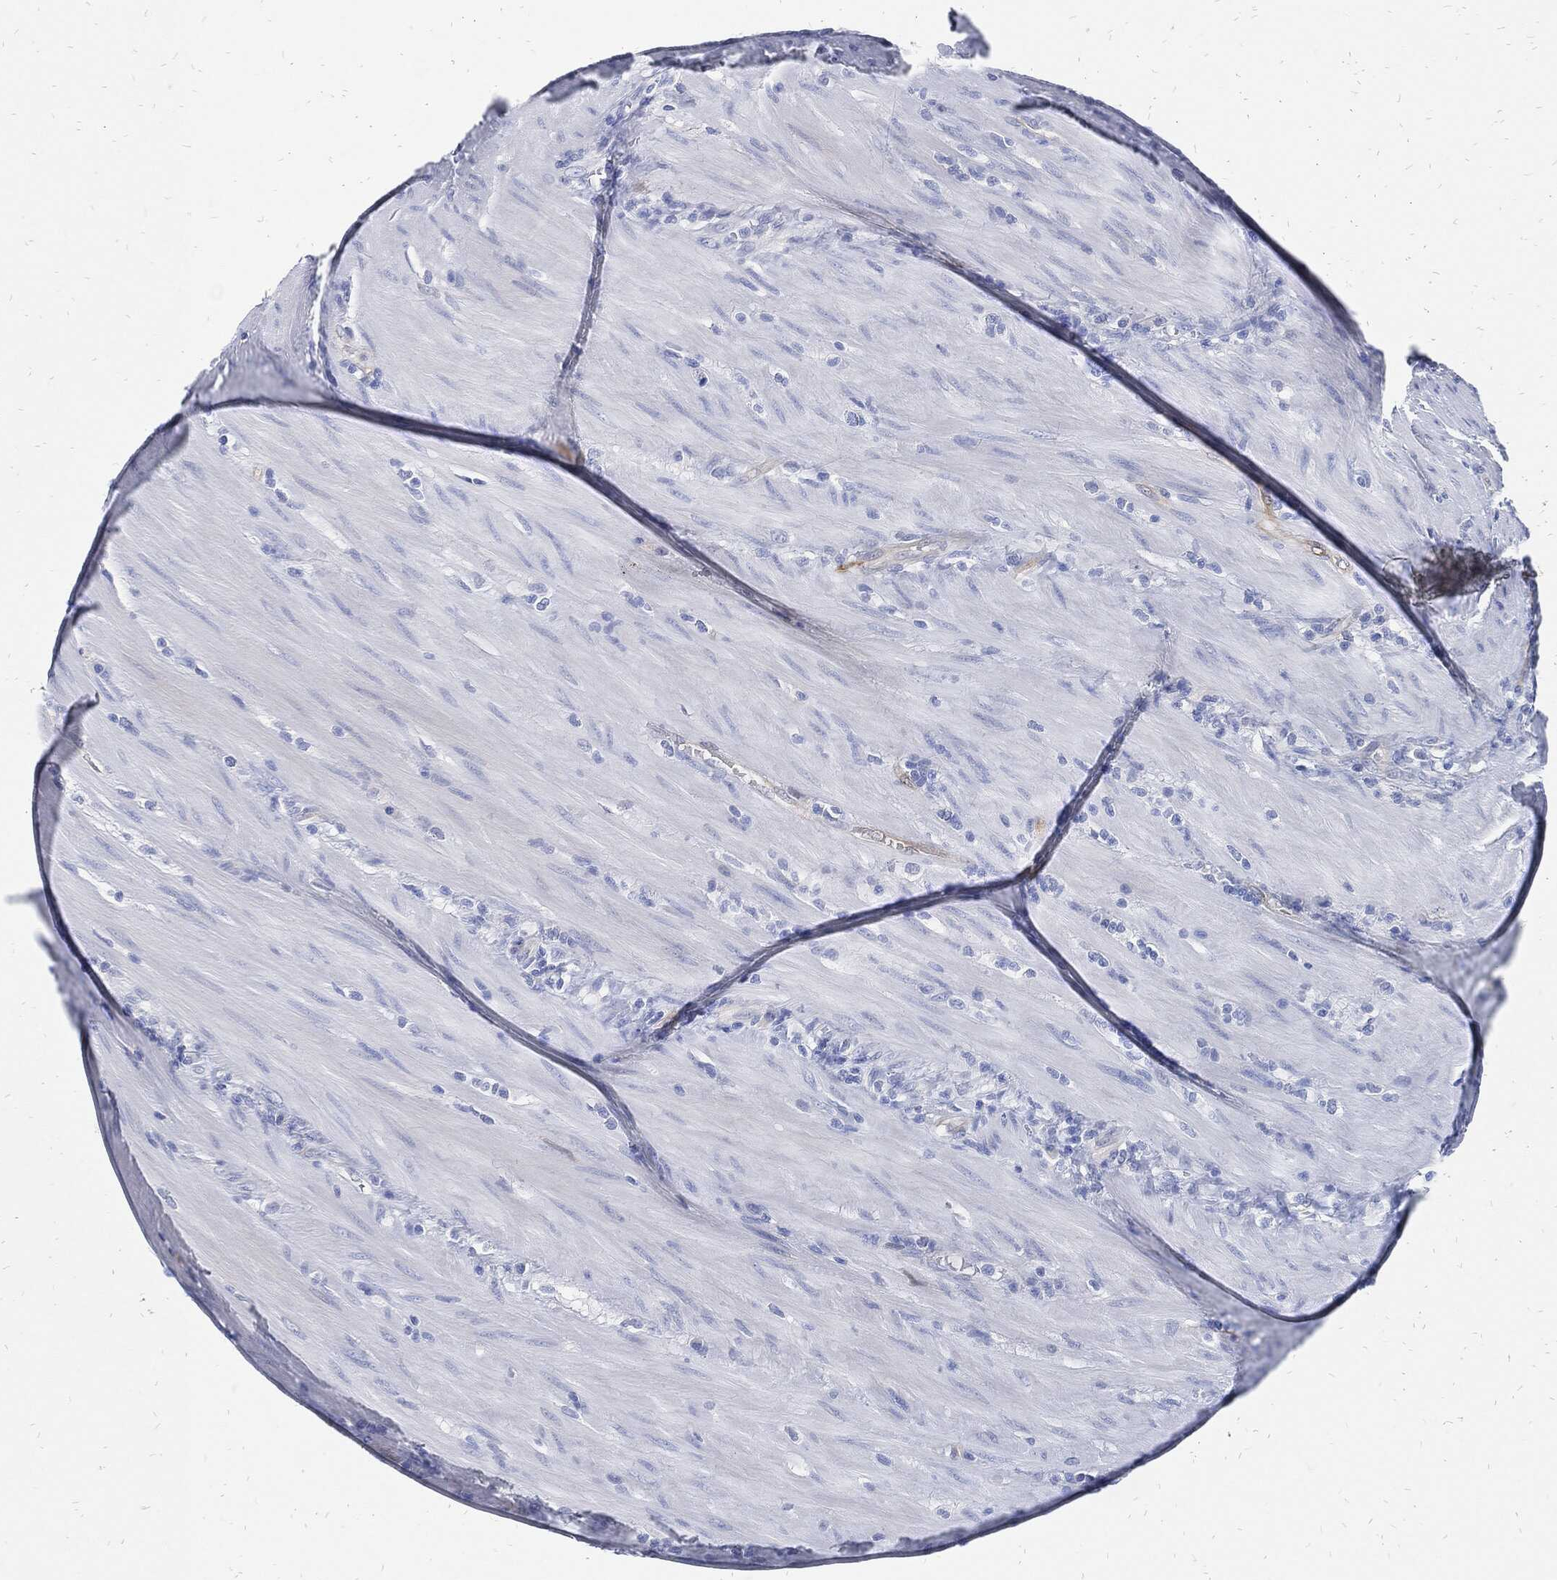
{"staining": {"intensity": "negative", "quantity": "none", "location": "none"}, "tissue": "colorectal cancer", "cell_type": "Tumor cells", "image_type": "cancer", "snomed": [{"axis": "morphology", "description": "Adenocarcinoma, NOS"}, {"axis": "topography", "description": "Colon"}], "caption": "Colorectal cancer (adenocarcinoma) stained for a protein using immunohistochemistry exhibits no expression tumor cells.", "gene": "FABP4", "patient": {"sex": "female", "age": 67}}